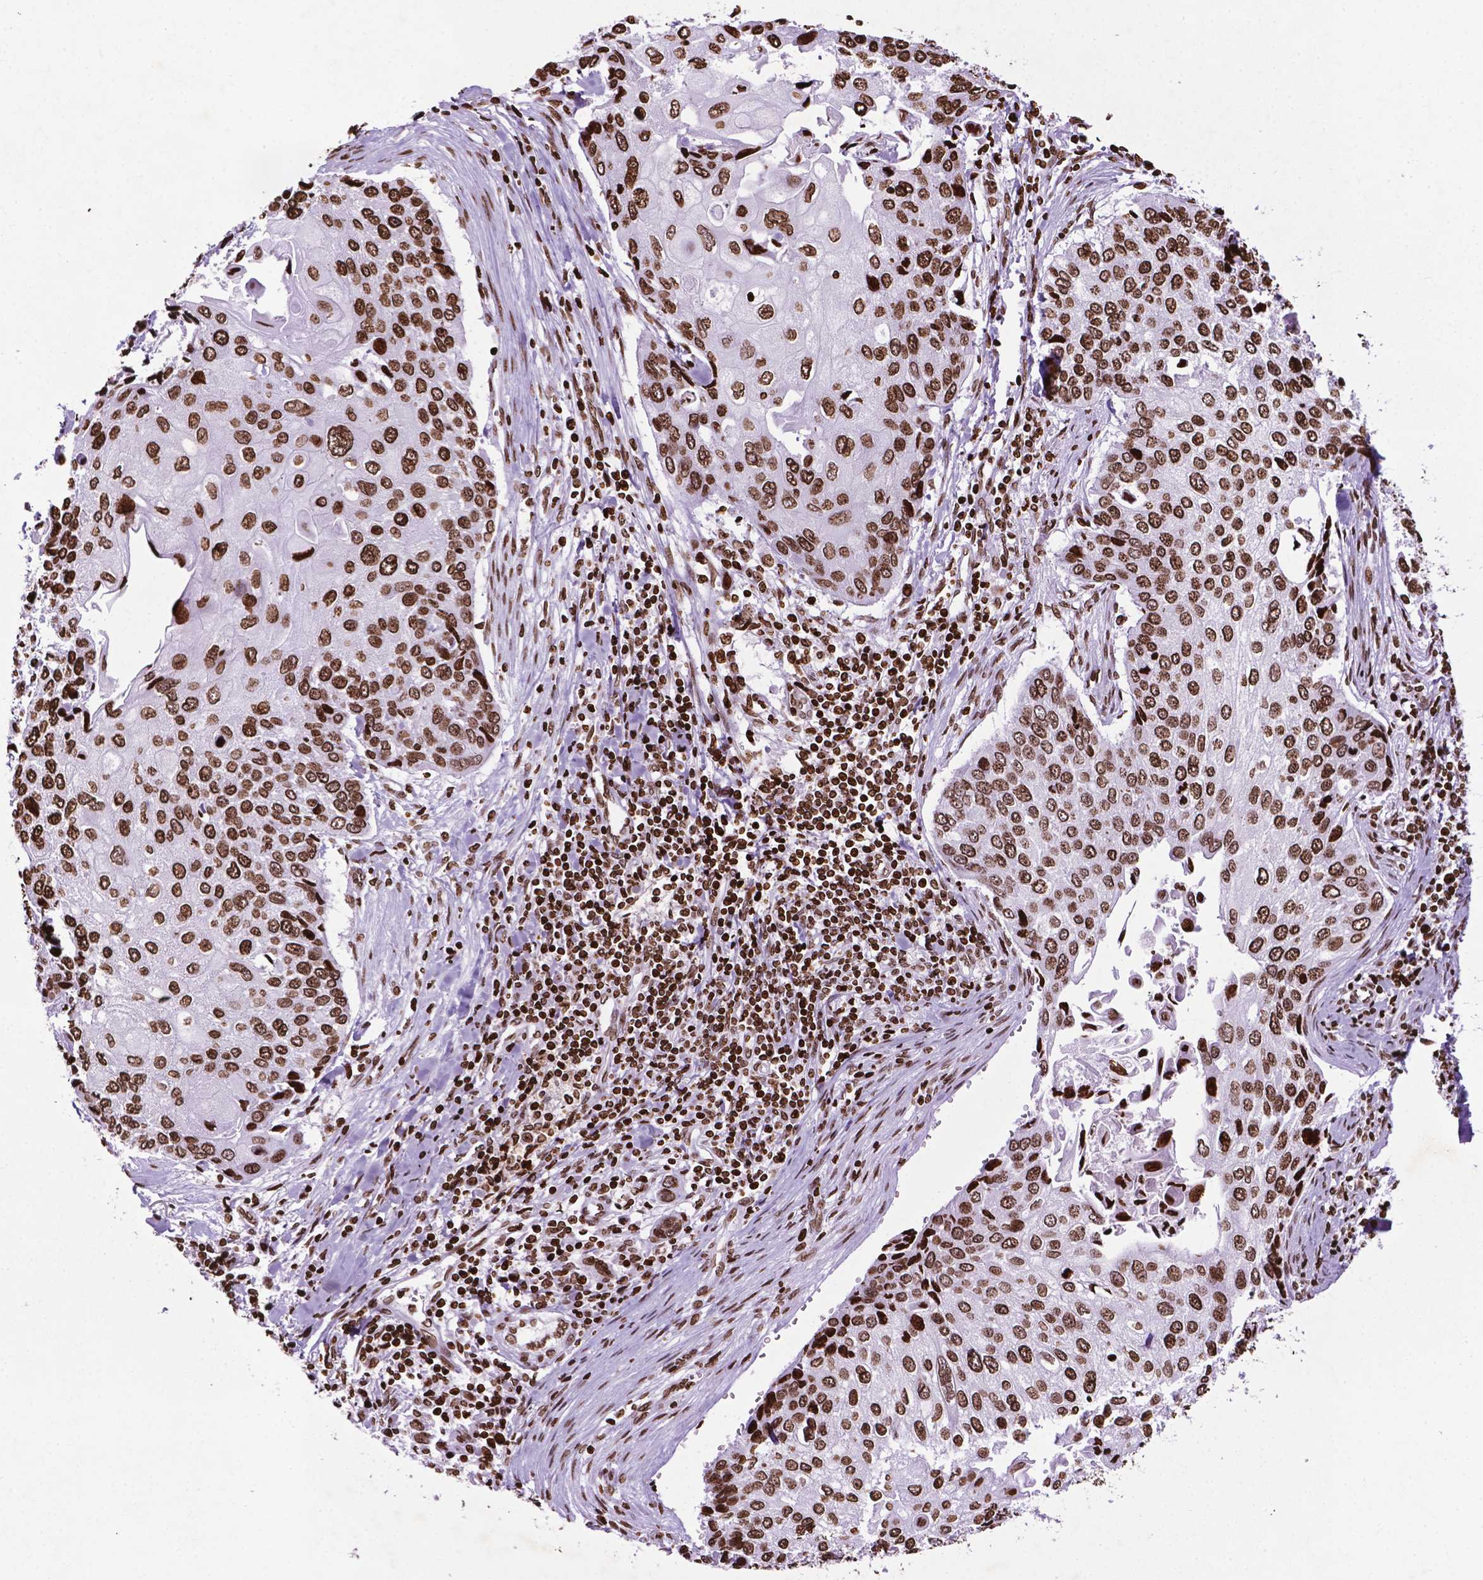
{"staining": {"intensity": "strong", "quantity": ">75%", "location": "nuclear"}, "tissue": "lung cancer", "cell_type": "Tumor cells", "image_type": "cancer", "snomed": [{"axis": "morphology", "description": "Squamous cell carcinoma, NOS"}, {"axis": "morphology", "description": "Squamous cell carcinoma, metastatic, NOS"}, {"axis": "topography", "description": "Lung"}], "caption": "Protein expression analysis of human lung cancer reveals strong nuclear positivity in approximately >75% of tumor cells. The staining was performed using DAB, with brown indicating positive protein expression. Nuclei are stained blue with hematoxylin.", "gene": "TMEM250", "patient": {"sex": "male", "age": 63}}